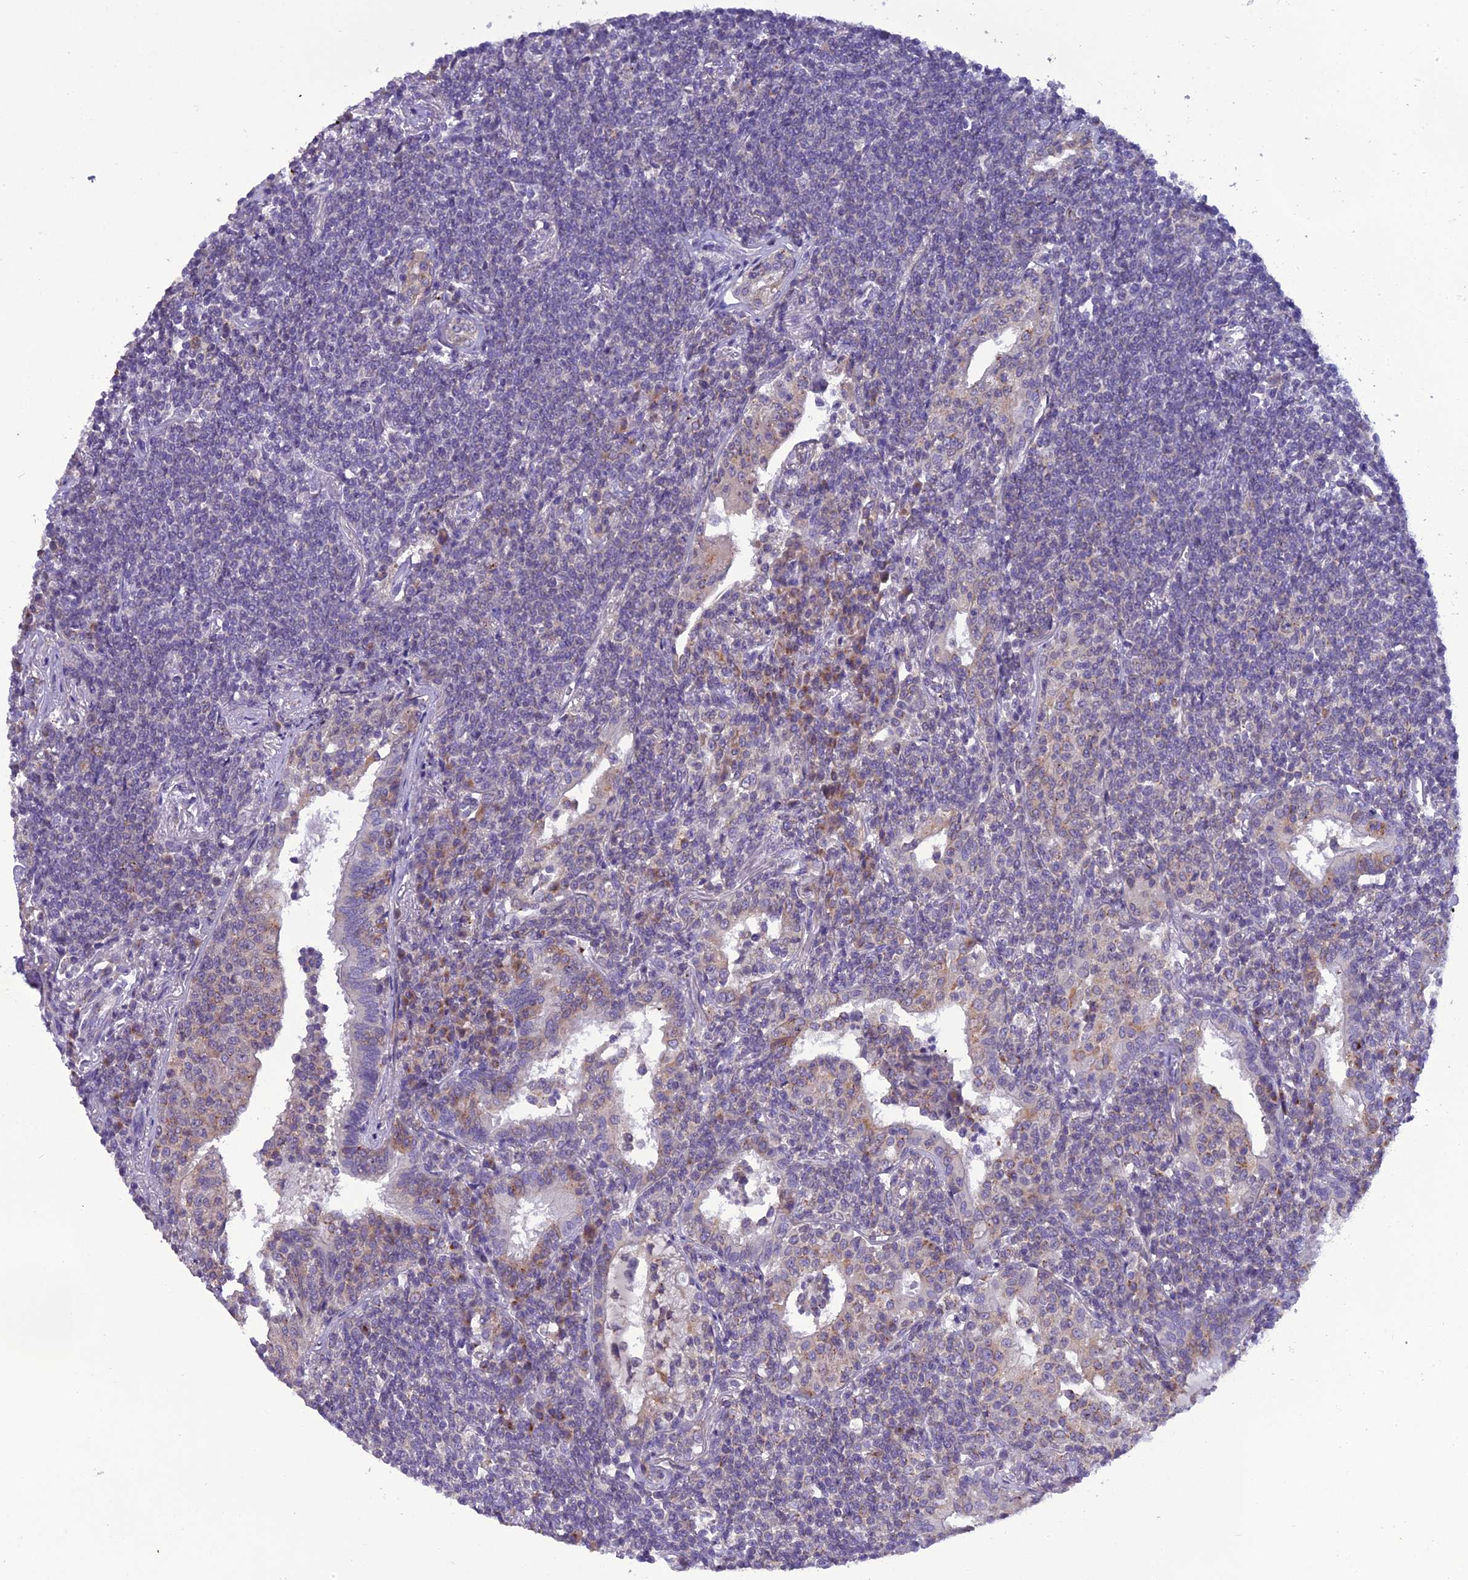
{"staining": {"intensity": "negative", "quantity": "none", "location": "none"}, "tissue": "lymphoma", "cell_type": "Tumor cells", "image_type": "cancer", "snomed": [{"axis": "morphology", "description": "Malignant lymphoma, non-Hodgkin's type, Low grade"}, {"axis": "topography", "description": "Lung"}], "caption": "A photomicrograph of human malignant lymphoma, non-Hodgkin's type (low-grade) is negative for staining in tumor cells.", "gene": "GOLPH3", "patient": {"sex": "female", "age": 71}}